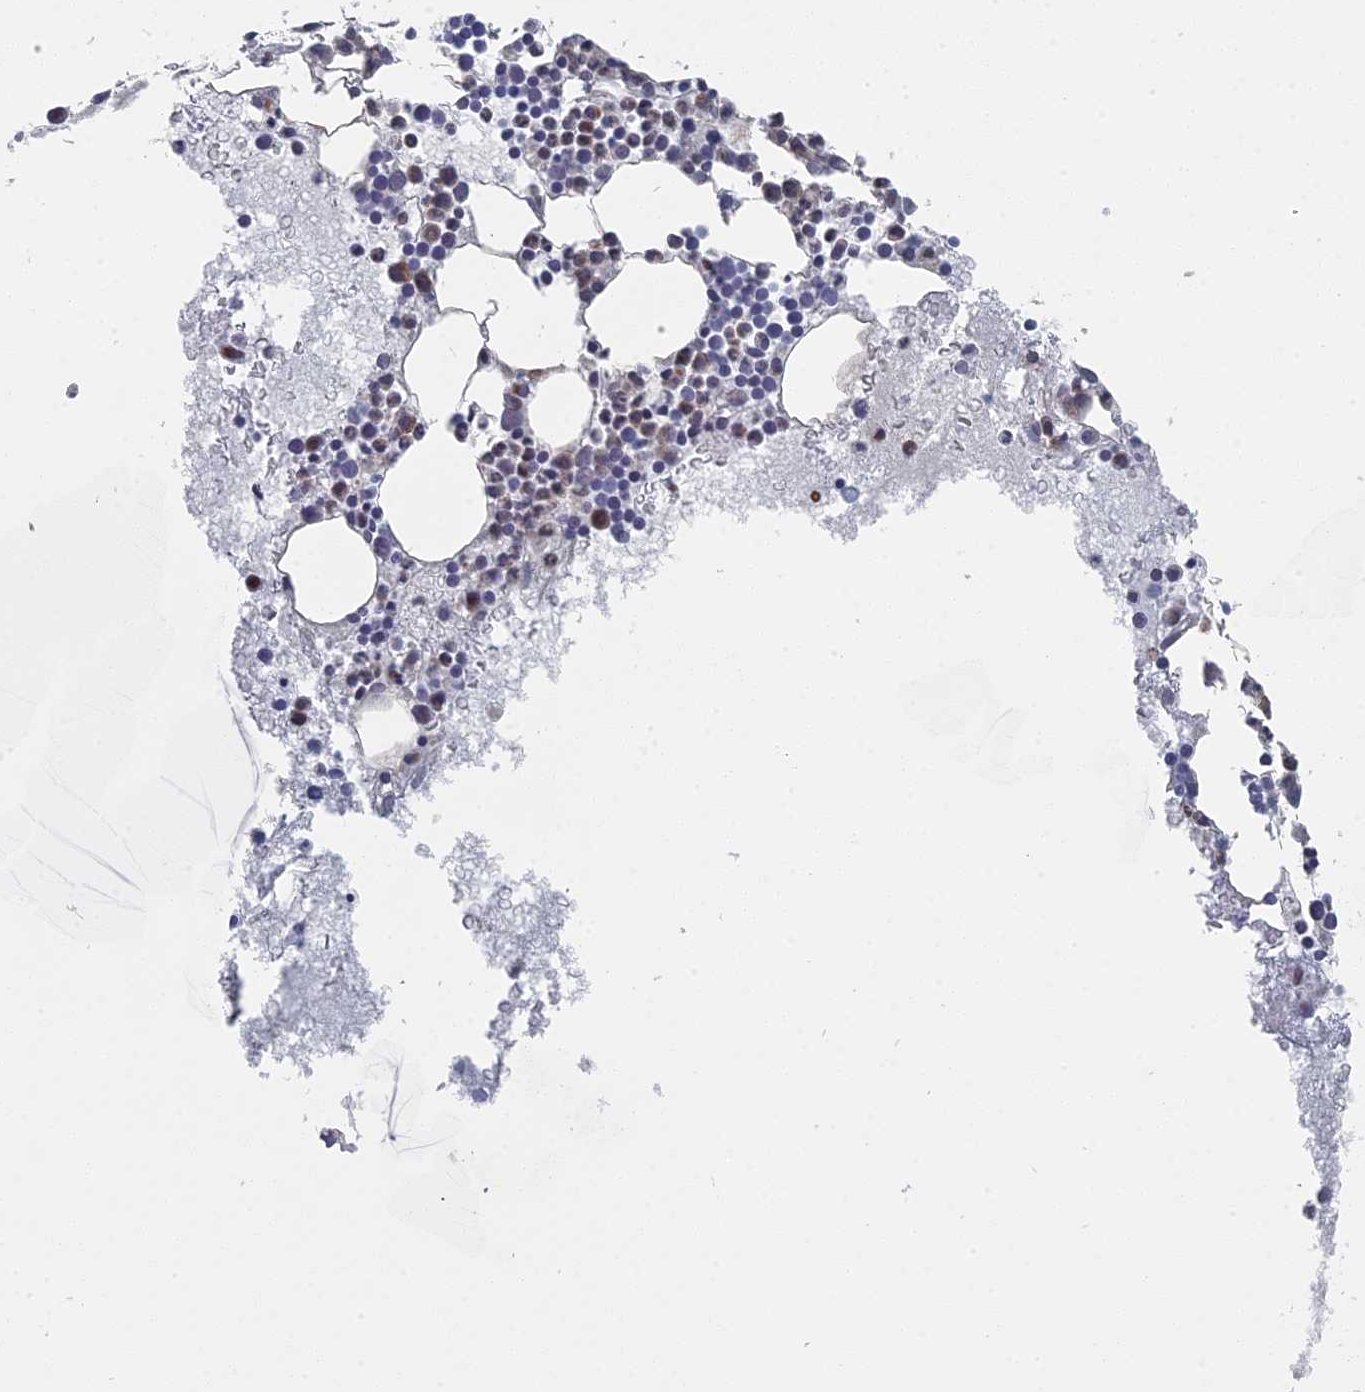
{"staining": {"intensity": "weak", "quantity": "<25%", "location": "cytoplasmic/membranous"}, "tissue": "bone marrow", "cell_type": "Hematopoietic cells", "image_type": "normal", "snomed": [{"axis": "morphology", "description": "Normal tissue, NOS"}, {"axis": "topography", "description": "Bone marrow"}], "caption": "This micrograph is of unremarkable bone marrow stained with immunohistochemistry (IHC) to label a protein in brown with the nuclei are counter-stained blue. There is no positivity in hematopoietic cells.", "gene": "MTRF1", "patient": {"sex": "female", "age": 76}}